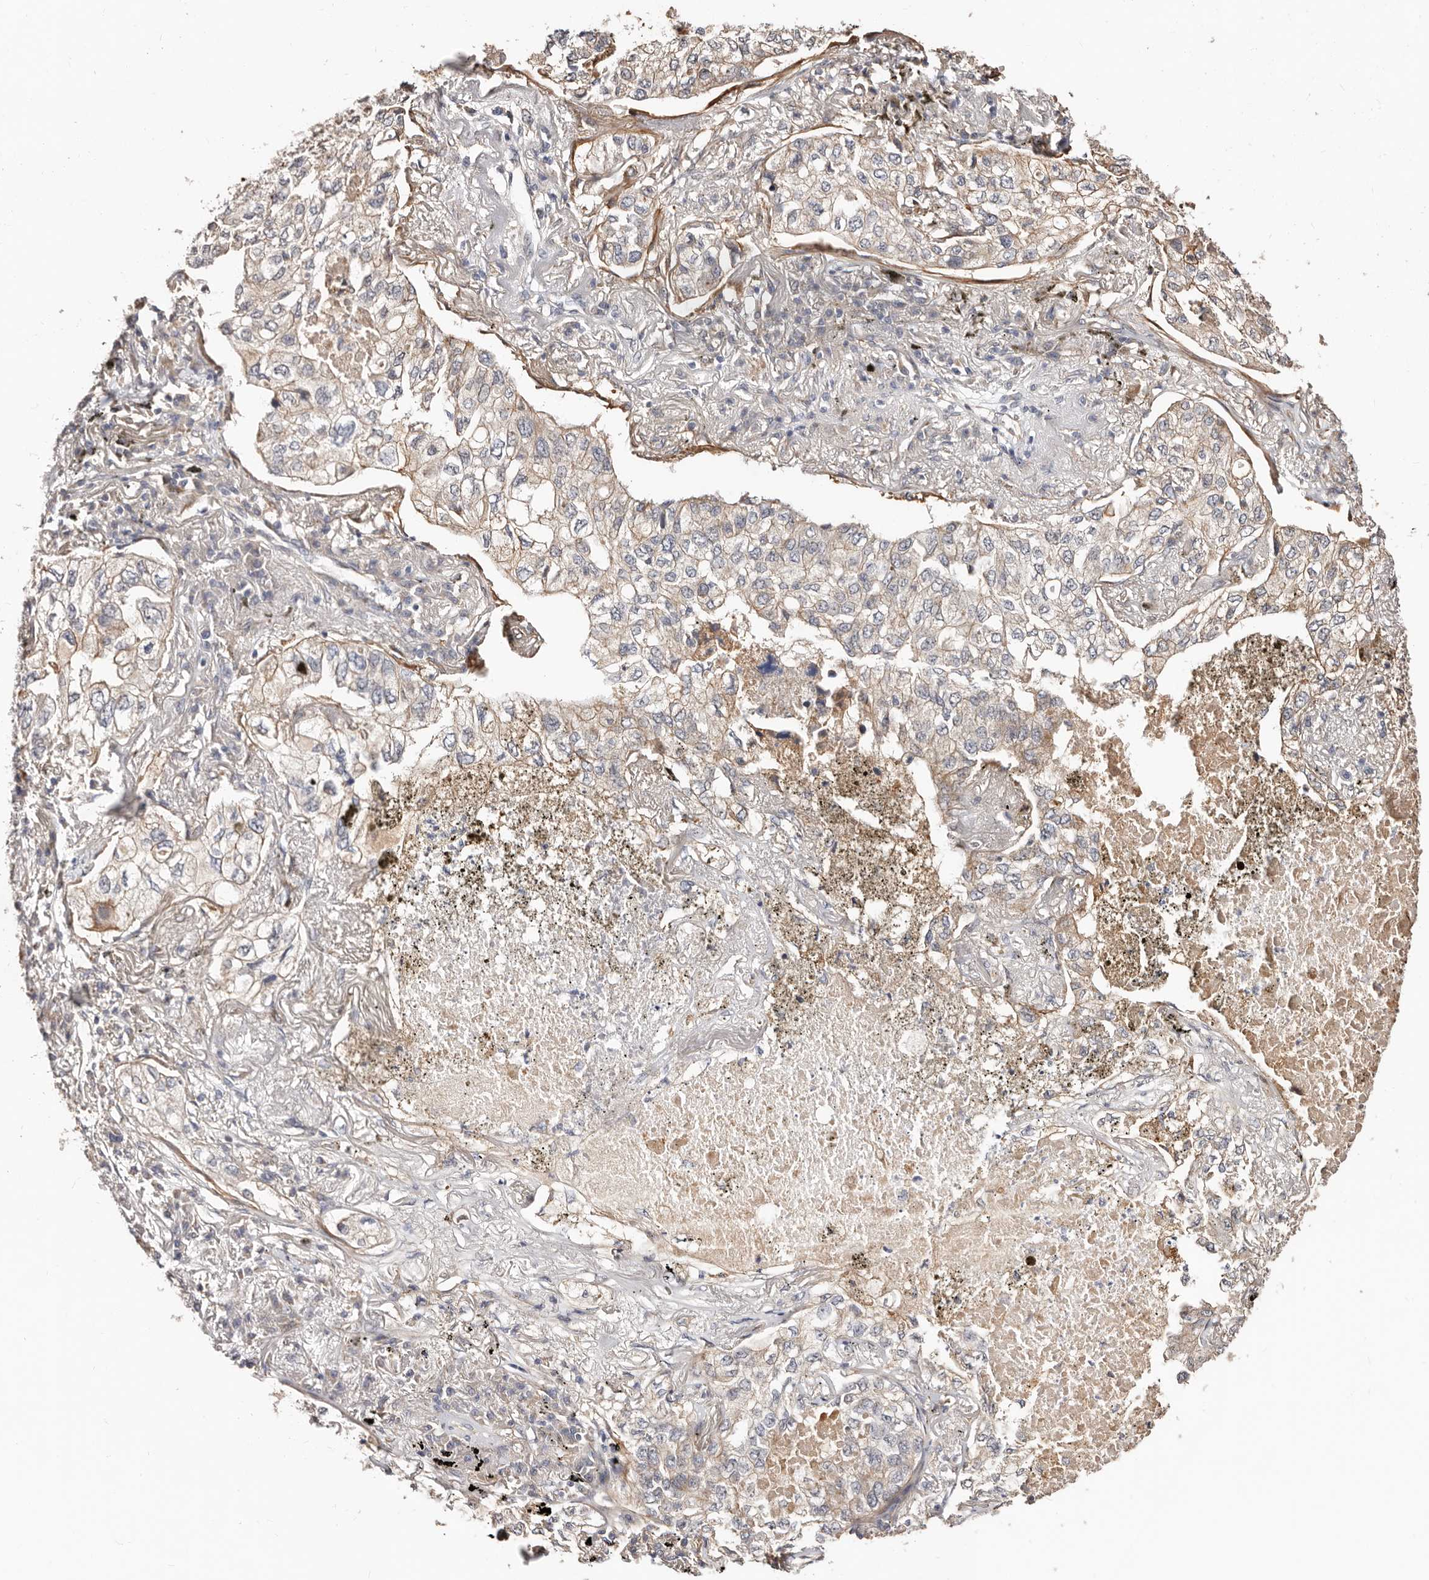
{"staining": {"intensity": "weak", "quantity": "<25%", "location": "cytoplasmic/membranous"}, "tissue": "lung cancer", "cell_type": "Tumor cells", "image_type": "cancer", "snomed": [{"axis": "morphology", "description": "Adenocarcinoma, NOS"}, {"axis": "topography", "description": "Lung"}], "caption": "Immunohistochemical staining of human lung cancer (adenocarcinoma) displays no significant staining in tumor cells. (Brightfield microscopy of DAB (3,3'-diaminobenzidine) immunohistochemistry at high magnification).", "gene": "TRIP13", "patient": {"sex": "male", "age": 65}}